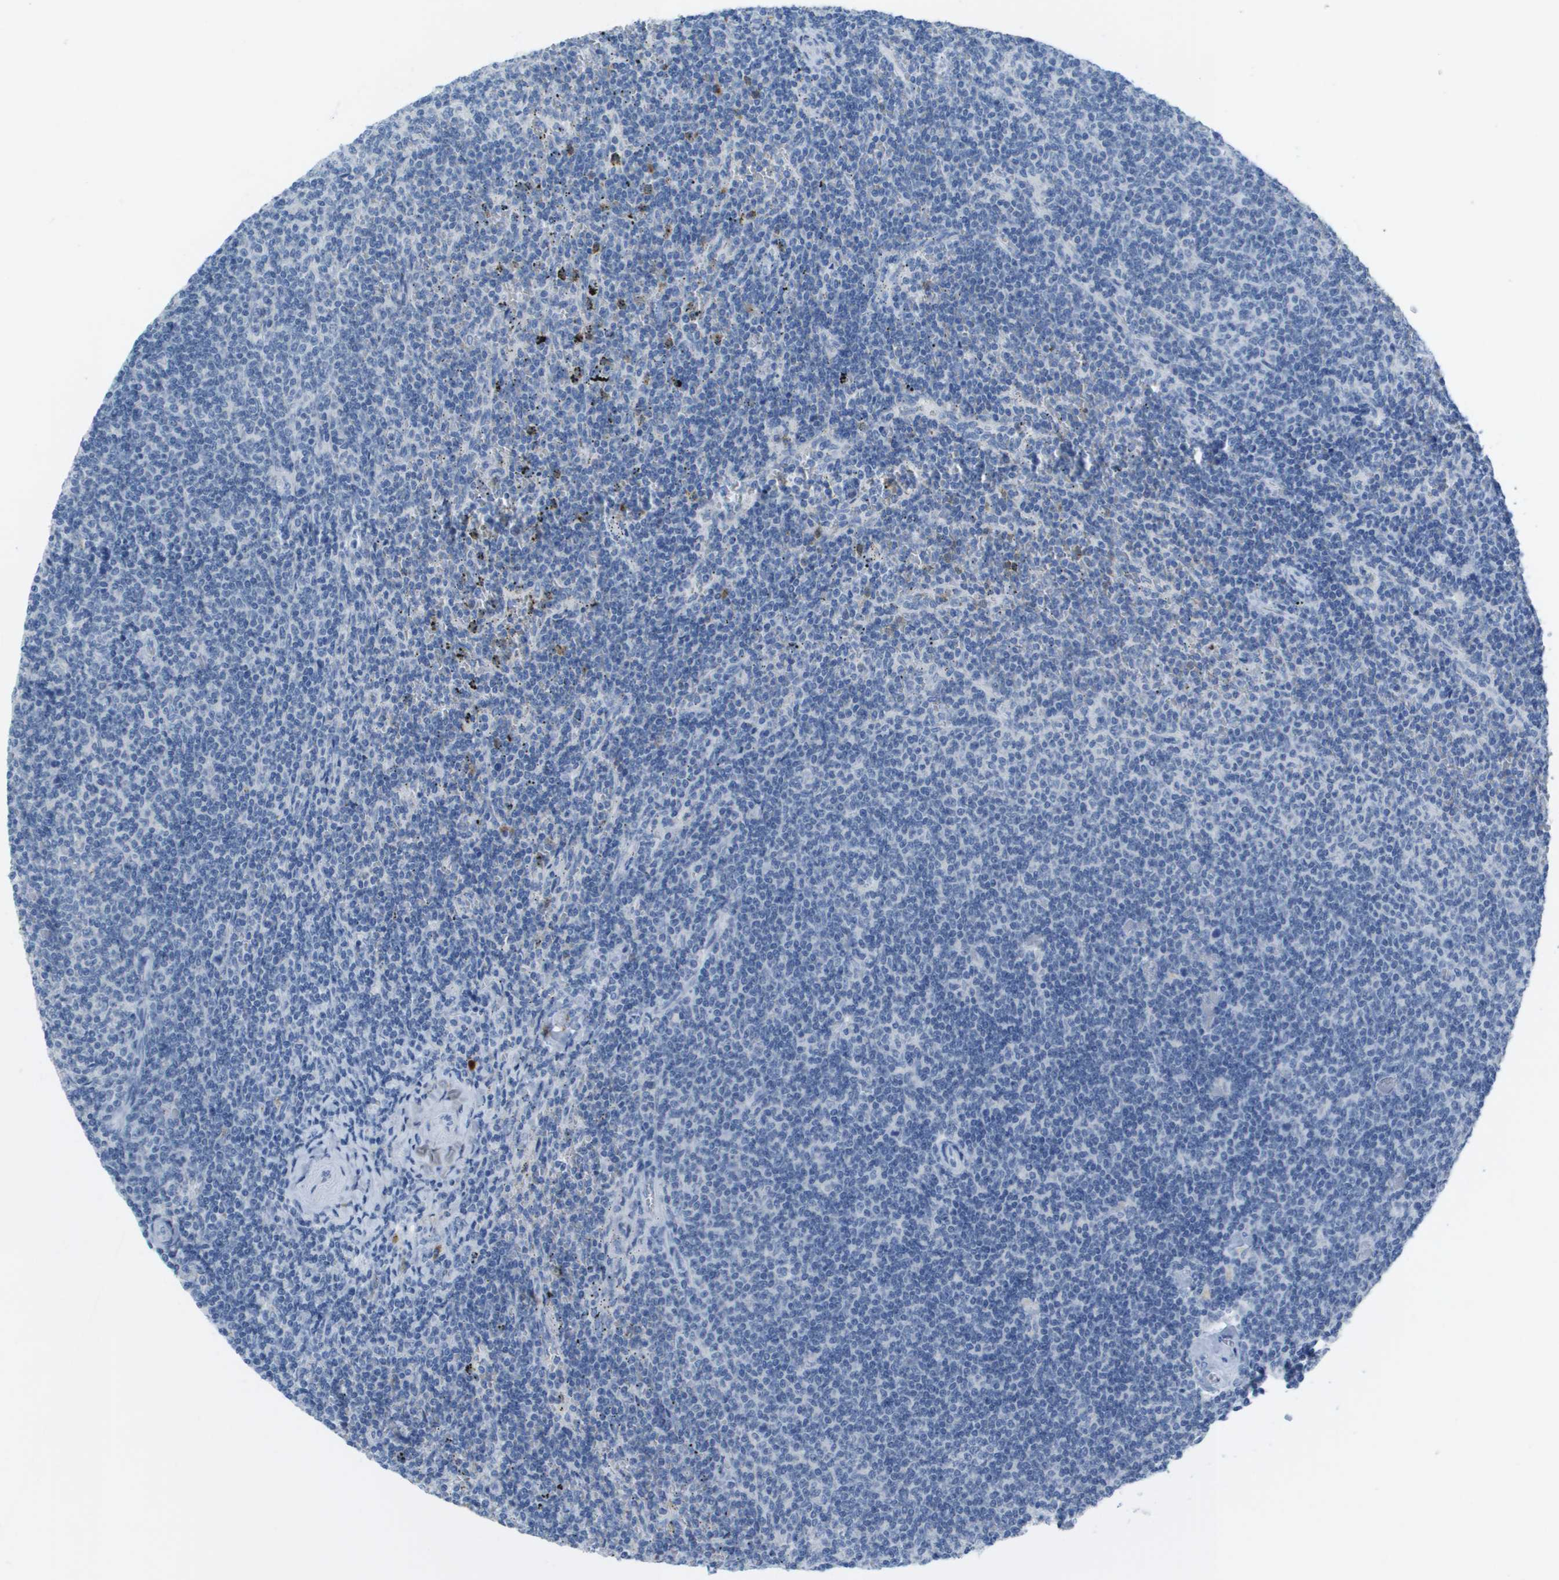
{"staining": {"intensity": "negative", "quantity": "none", "location": "none"}, "tissue": "lymphoma", "cell_type": "Tumor cells", "image_type": "cancer", "snomed": [{"axis": "morphology", "description": "Malignant lymphoma, non-Hodgkin's type, Low grade"}, {"axis": "topography", "description": "Spleen"}], "caption": "Tumor cells show no significant protein positivity in lymphoma.", "gene": "GPR18", "patient": {"sex": "female", "age": 50}}